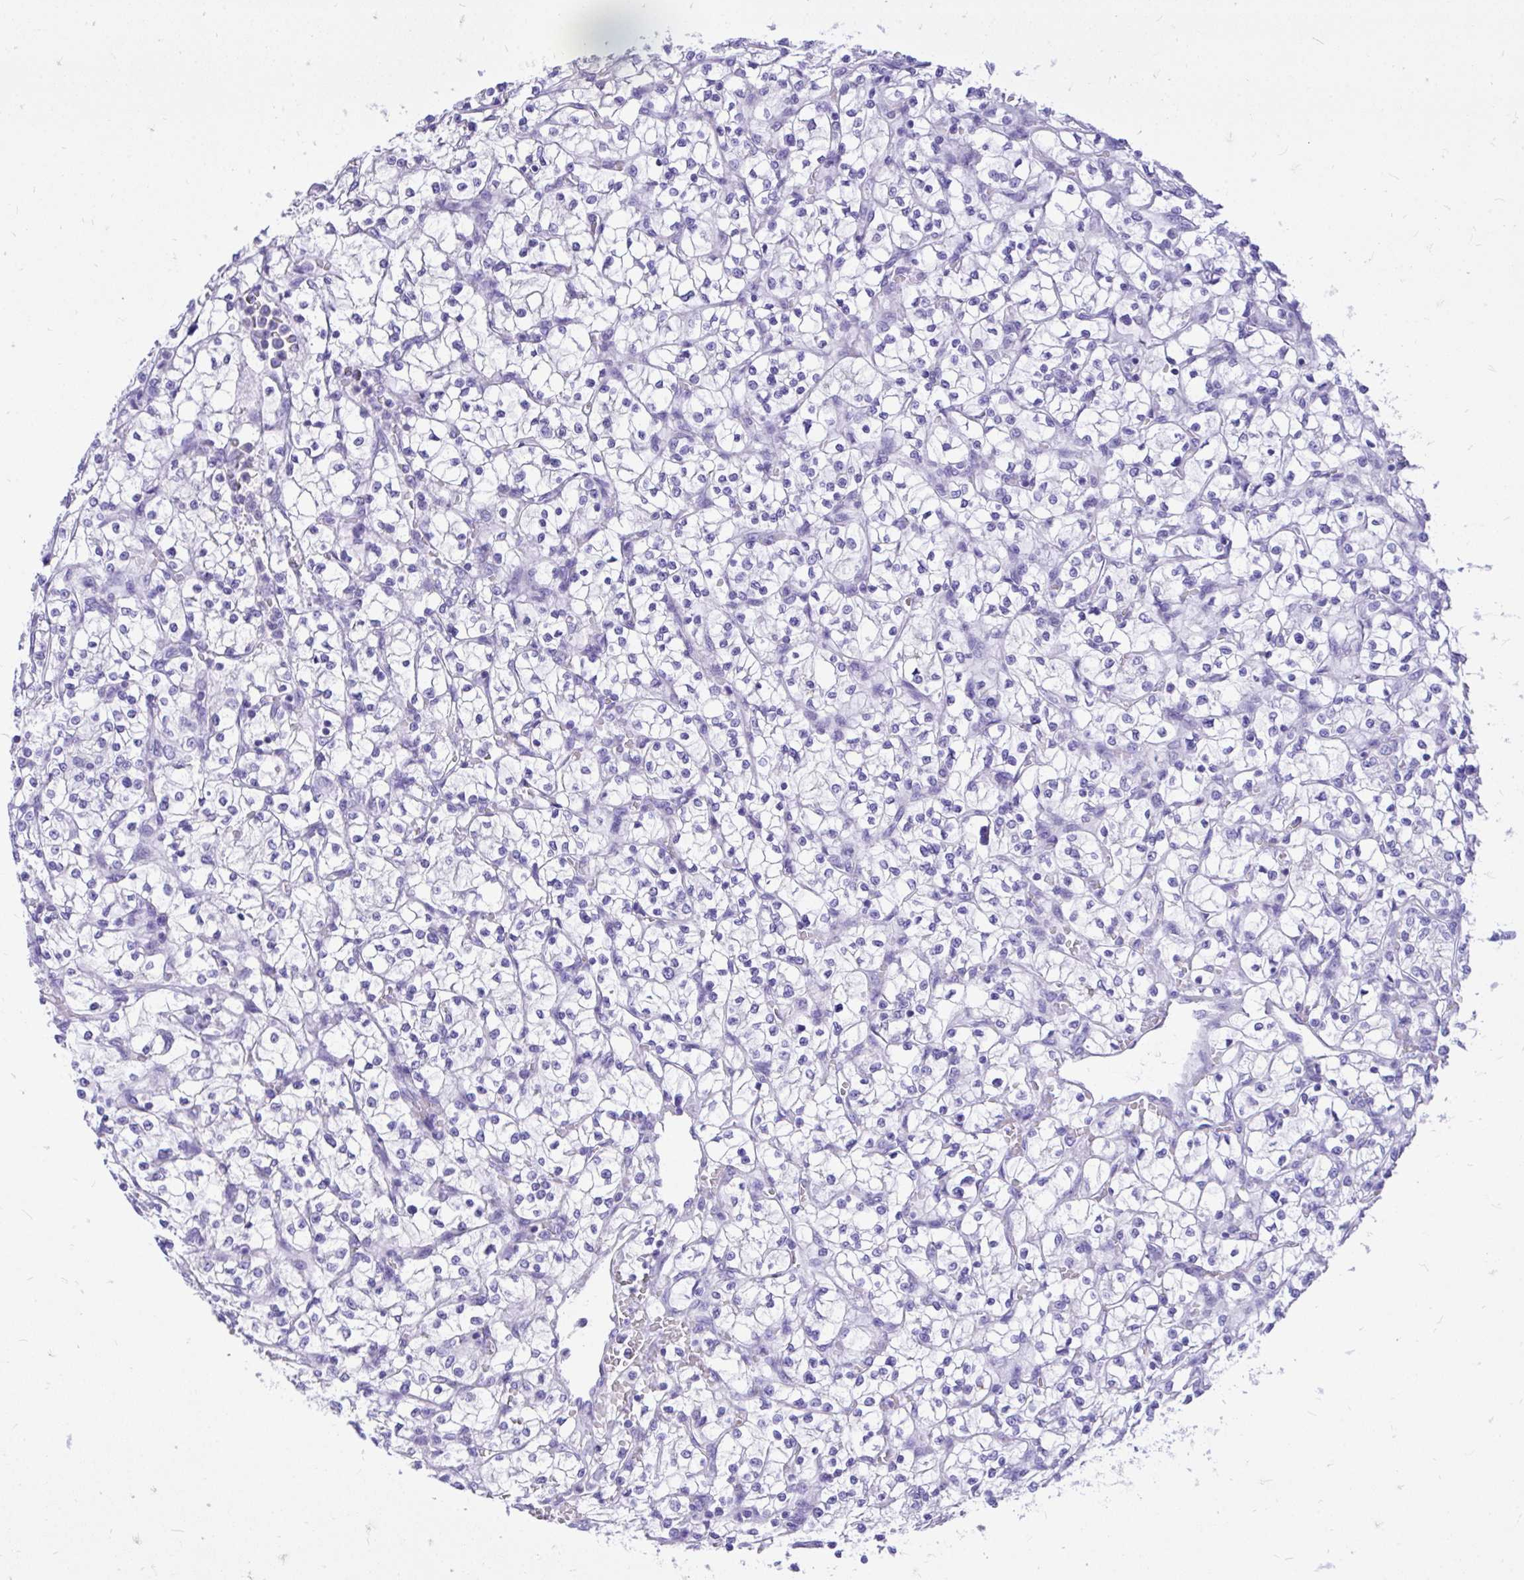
{"staining": {"intensity": "negative", "quantity": "none", "location": "none"}, "tissue": "renal cancer", "cell_type": "Tumor cells", "image_type": "cancer", "snomed": [{"axis": "morphology", "description": "Adenocarcinoma, NOS"}, {"axis": "topography", "description": "Kidney"}], "caption": "Protein analysis of renal adenocarcinoma exhibits no significant expression in tumor cells.", "gene": "MON1A", "patient": {"sex": "female", "age": 64}}